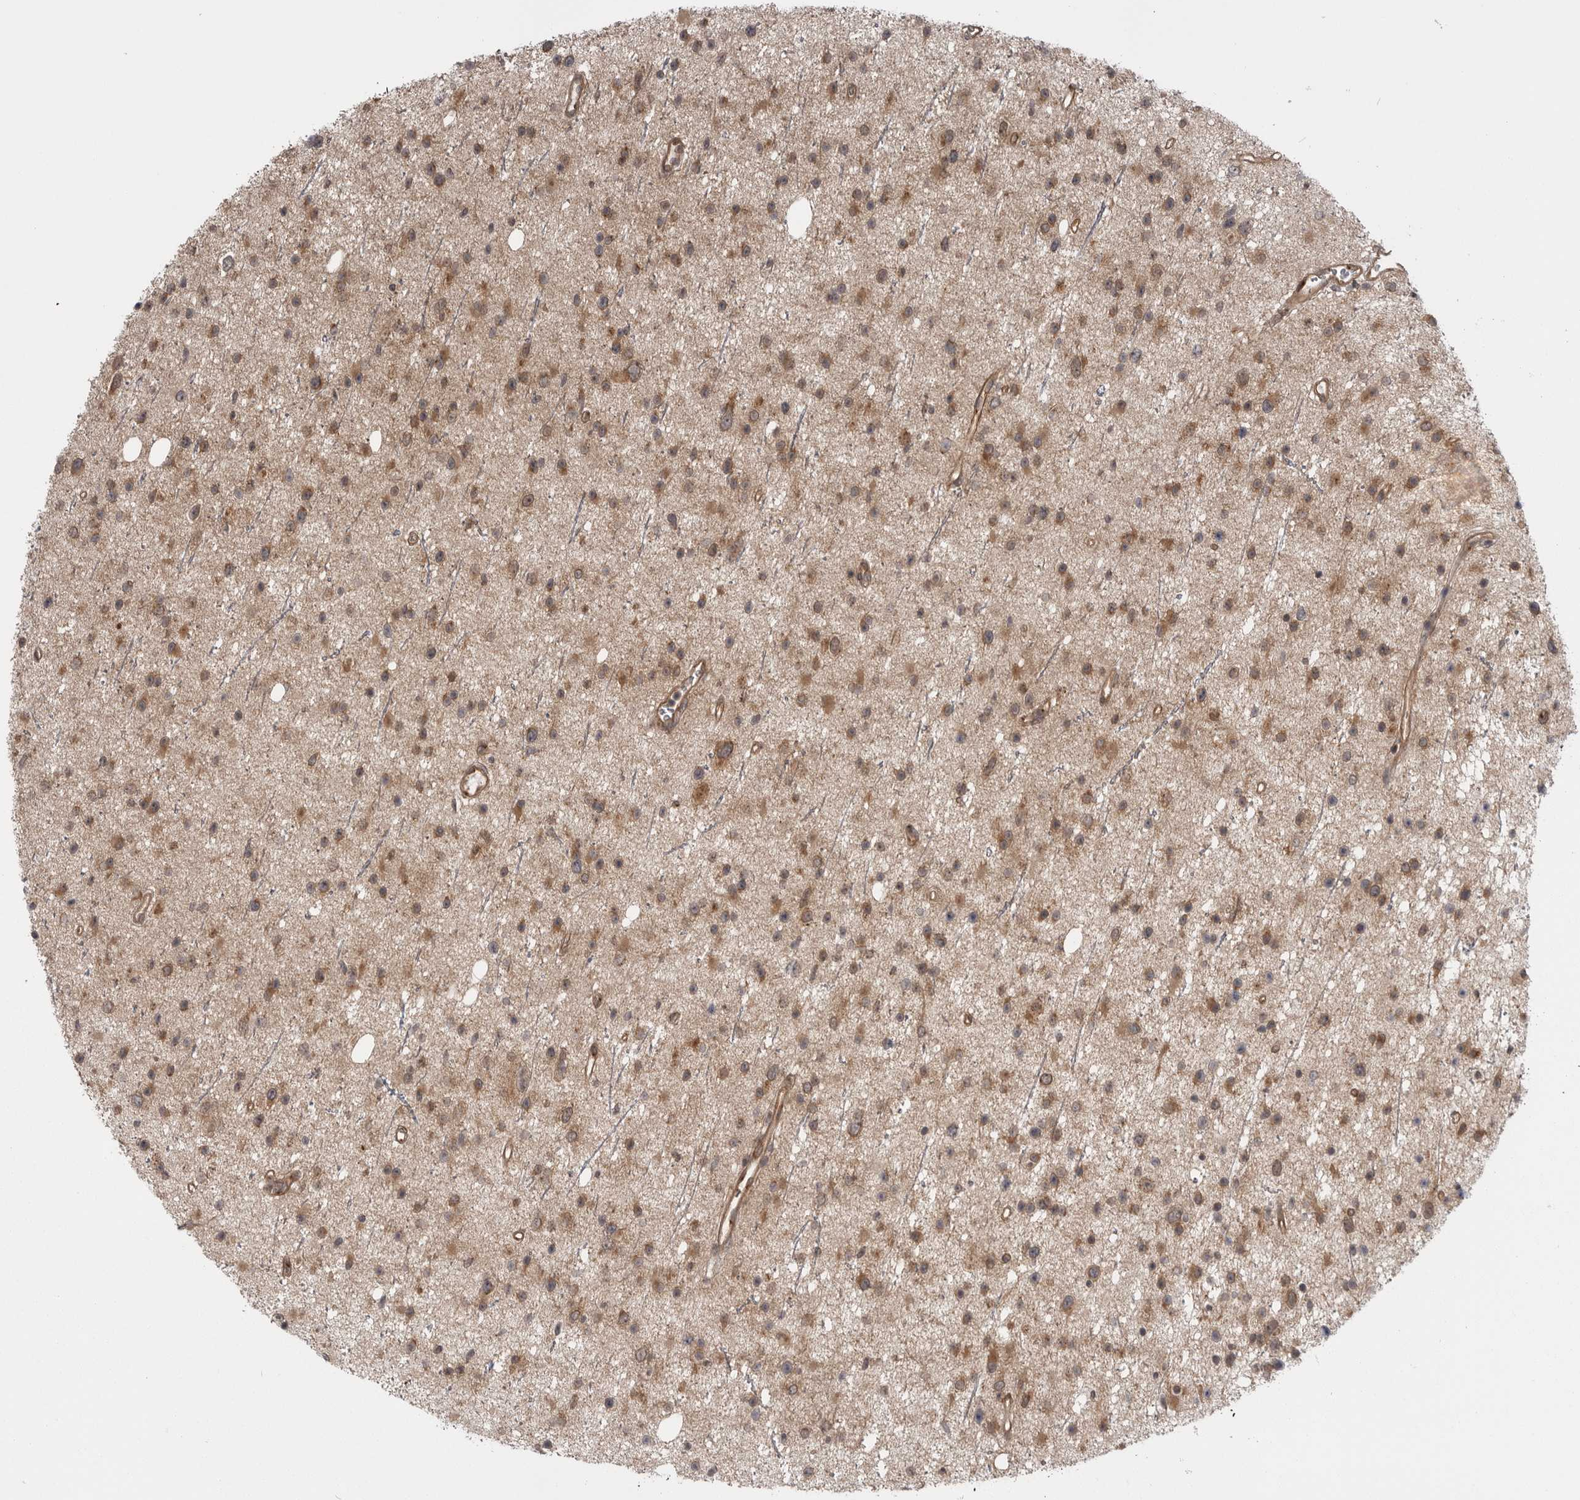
{"staining": {"intensity": "moderate", "quantity": ">75%", "location": "cytoplasmic/membranous"}, "tissue": "glioma", "cell_type": "Tumor cells", "image_type": "cancer", "snomed": [{"axis": "morphology", "description": "Glioma, malignant, Low grade"}, {"axis": "topography", "description": "Cerebral cortex"}], "caption": "Moderate cytoplasmic/membranous expression is appreciated in approximately >75% of tumor cells in malignant glioma (low-grade).", "gene": "PDCL", "patient": {"sex": "female", "age": 39}}